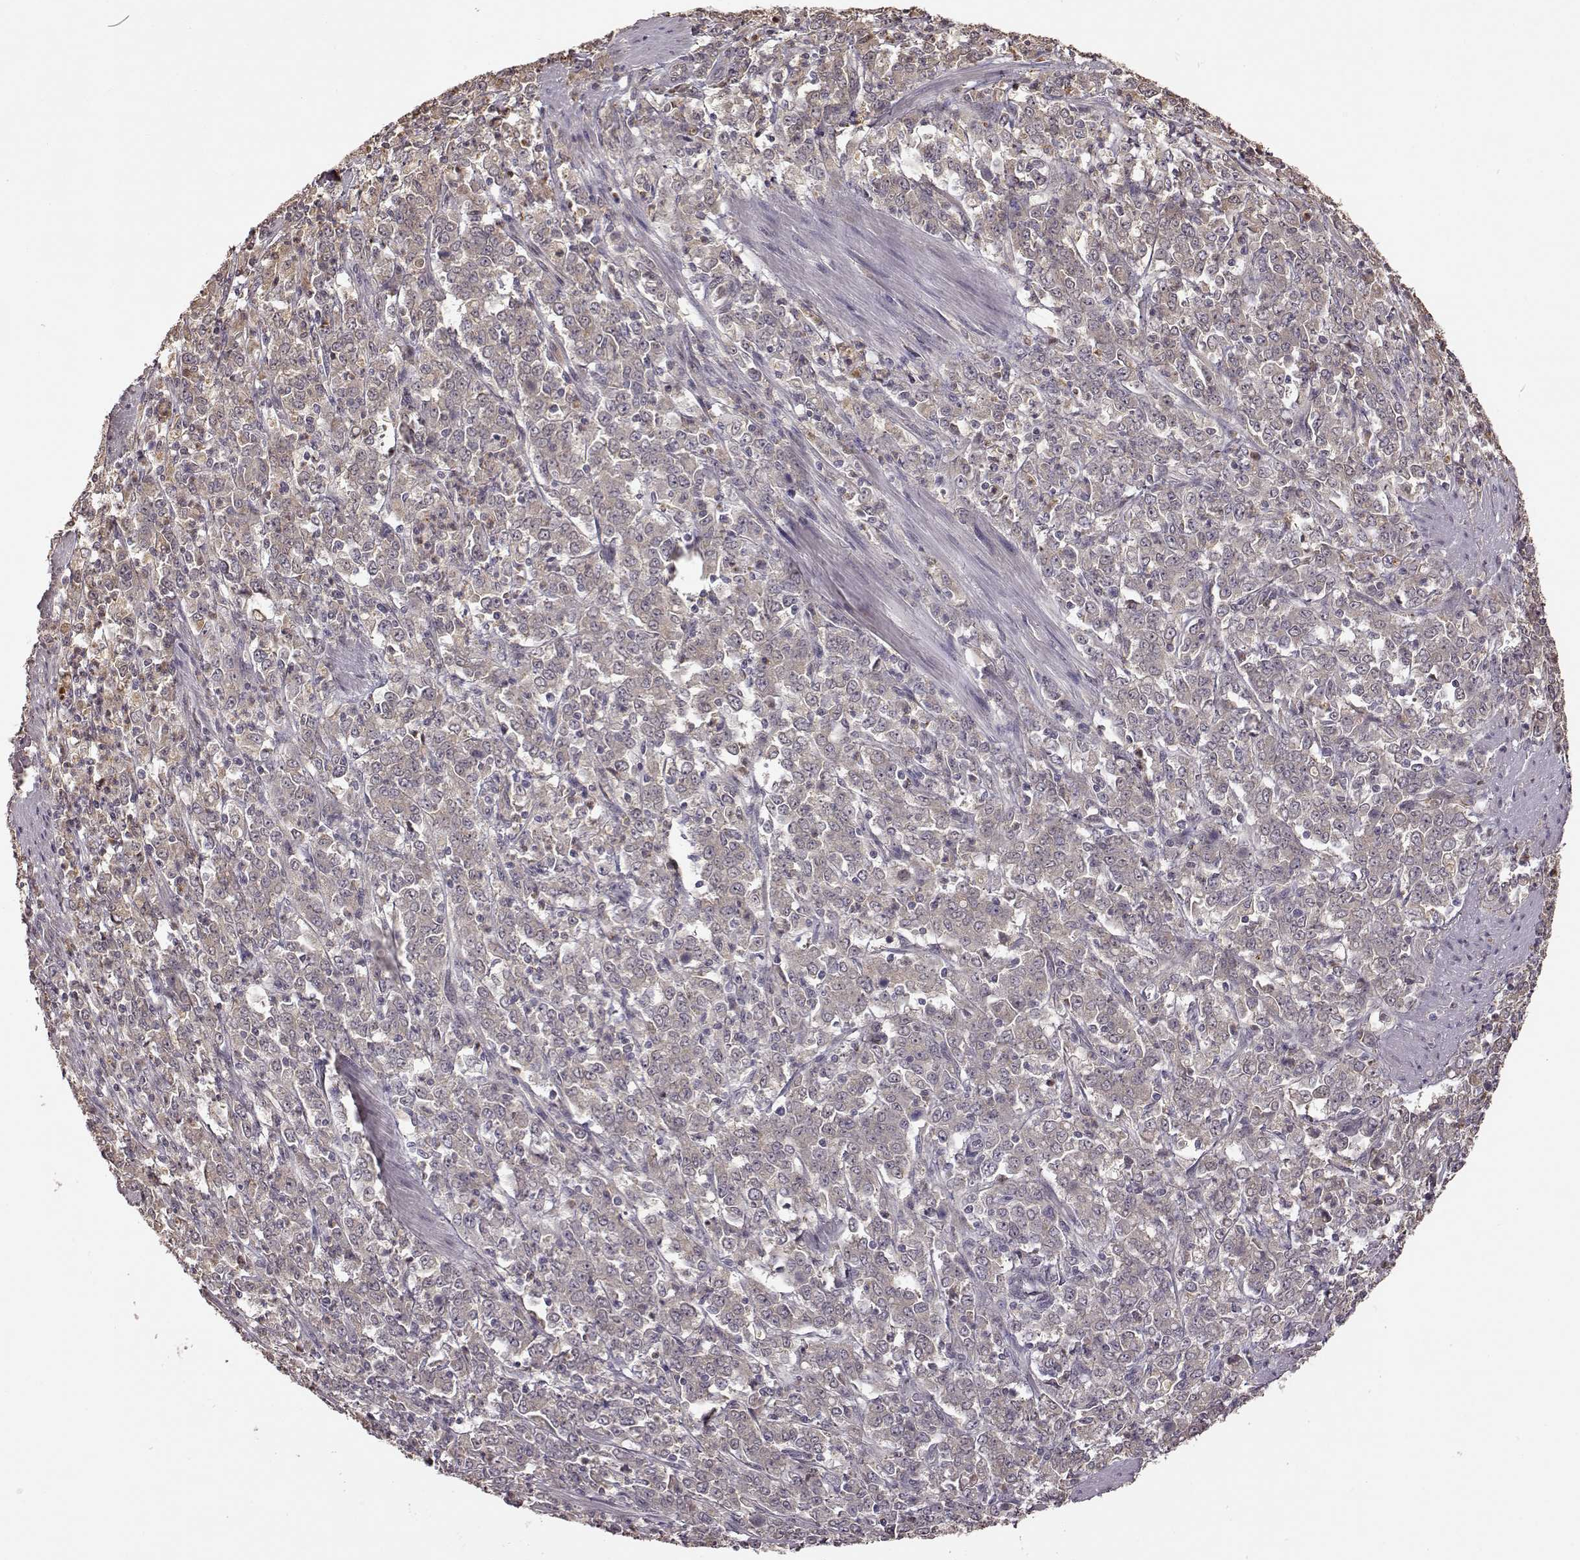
{"staining": {"intensity": "weak", "quantity": "<25%", "location": "cytoplasmic/membranous"}, "tissue": "stomach cancer", "cell_type": "Tumor cells", "image_type": "cancer", "snomed": [{"axis": "morphology", "description": "Adenocarcinoma, NOS"}, {"axis": "topography", "description": "Stomach, lower"}], "caption": "This is a image of immunohistochemistry staining of stomach cancer (adenocarcinoma), which shows no expression in tumor cells.", "gene": "CRB1", "patient": {"sex": "female", "age": 71}}